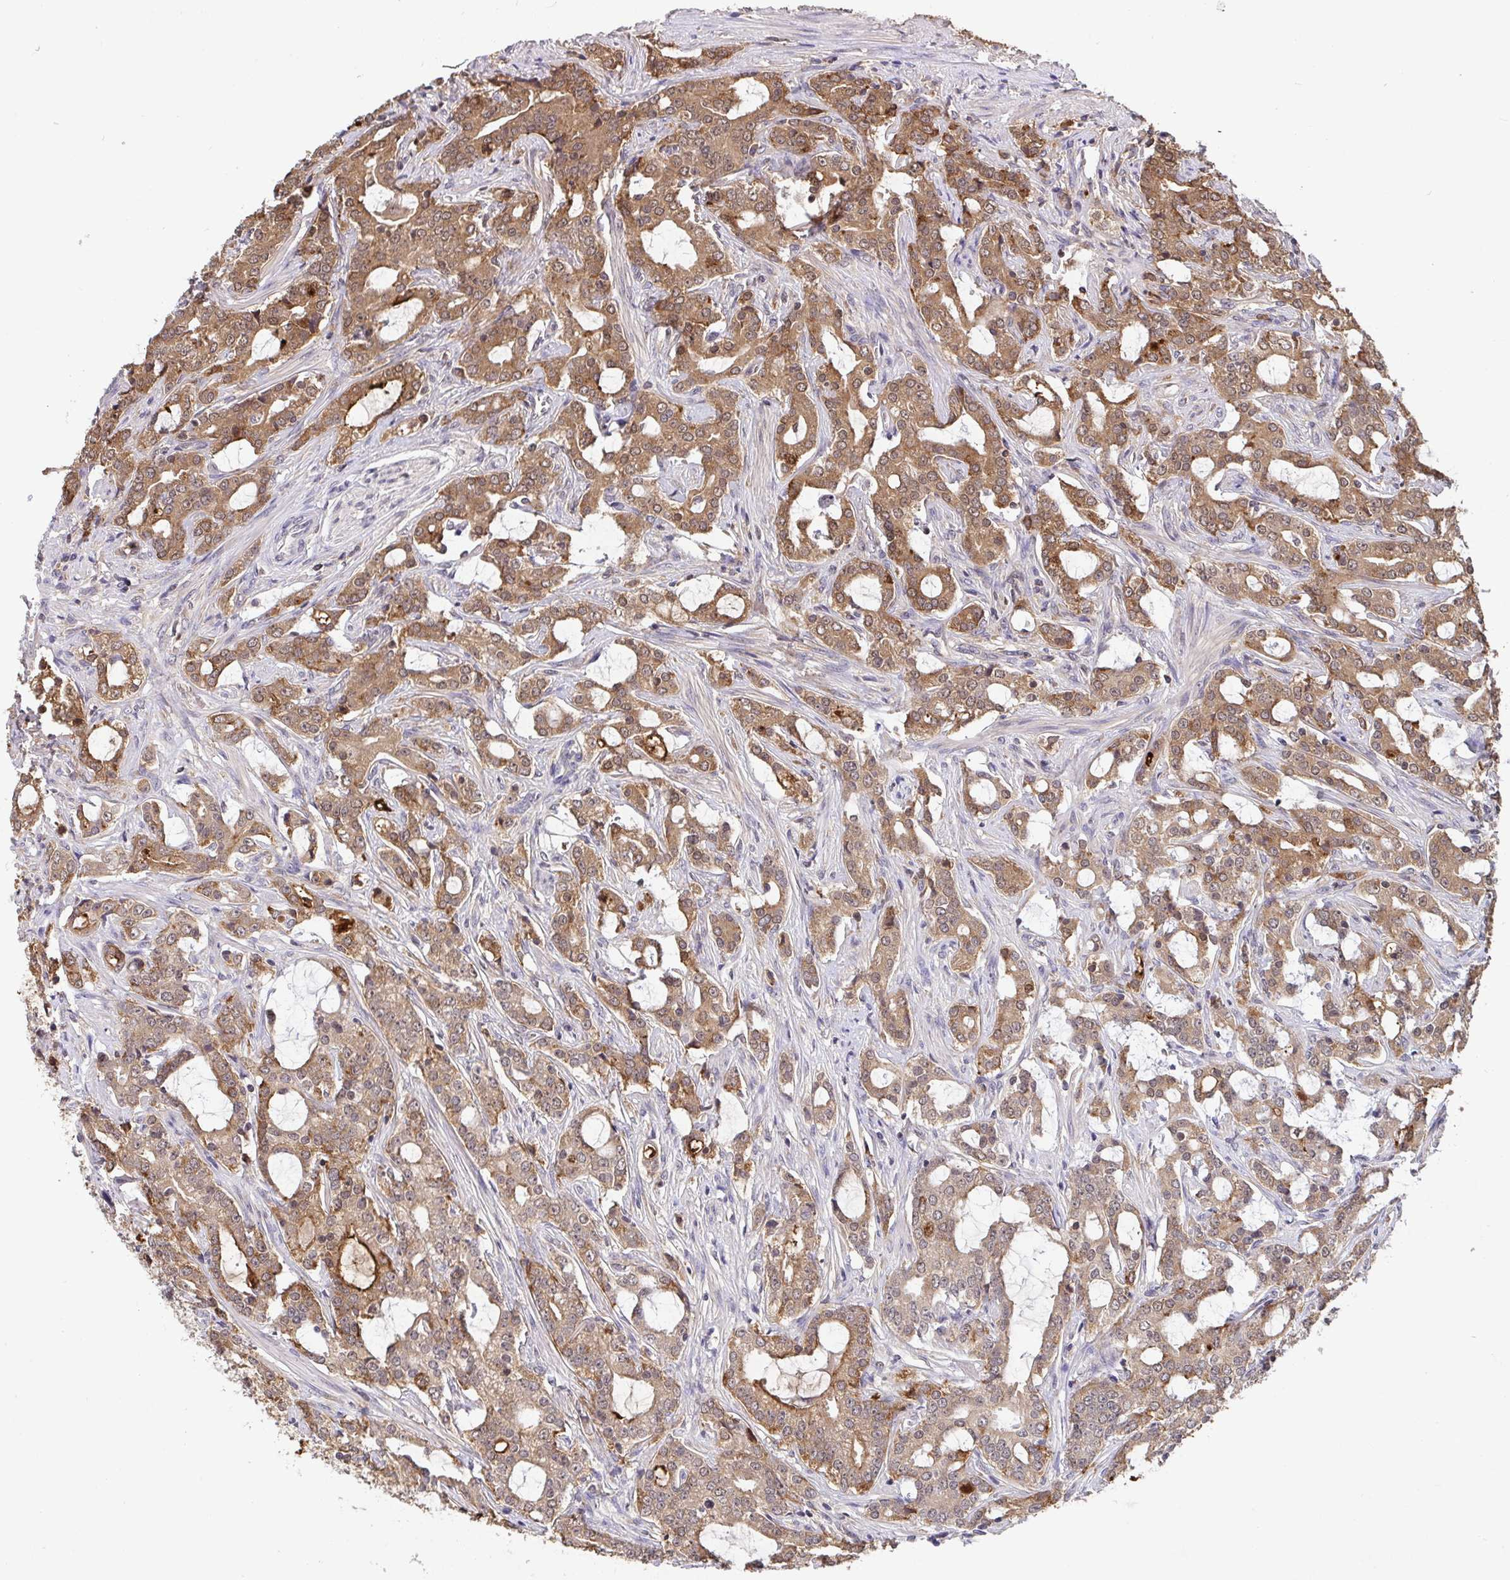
{"staining": {"intensity": "moderate", "quantity": ">75%", "location": "cytoplasmic/membranous"}, "tissue": "prostate cancer", "cell_type": "Tumor cells", "image_type": "cancer", "snomed": [{"axis": "morphology", "description": "Adenocarcinoma, Medium grade"}, {"axis": "topography", "description": "Prostate"}], "caption": "High-power microscopy captured an immunohistochemistry photomicrograph of prostate adenocarcinoma (medium-grade), revealing moderate cytoplasmic/membranous staining in approximately >75% of tumor cells.", "gene": "WDR72", "patient": {"sex": "male", "age": 57}}